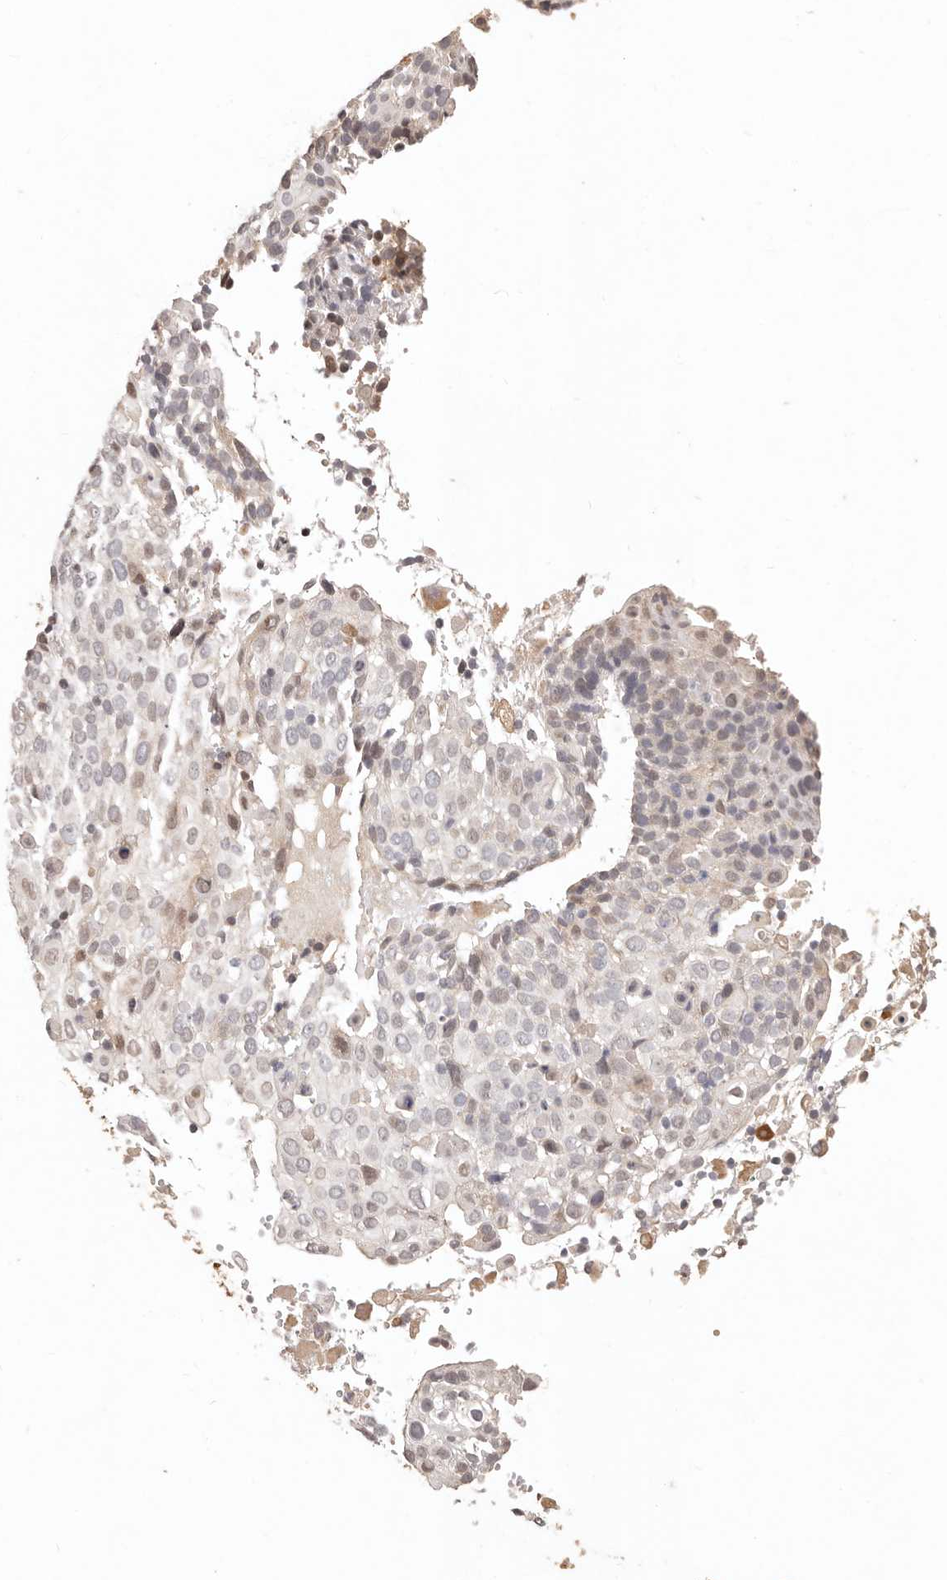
{"staining": {"intensity": "negative", "quantity": "none", "location": "none"}, "tissue": "cervical cancer", "cell_type": "Tumor cells", "image_type": "cancer", "snomed": [{"axis": "morphology", "description": "Squamous cell carcinoma, NOS"}, {"axis": "topography", "description": "Cervix"}], "caption": "A micrograph of squamous cell carcinoma (cervical) stained for a protein demonstrates no brown staining in tumor cells.", "gene": "KIF9", "patient": {"sex": "female", "age": 74}}